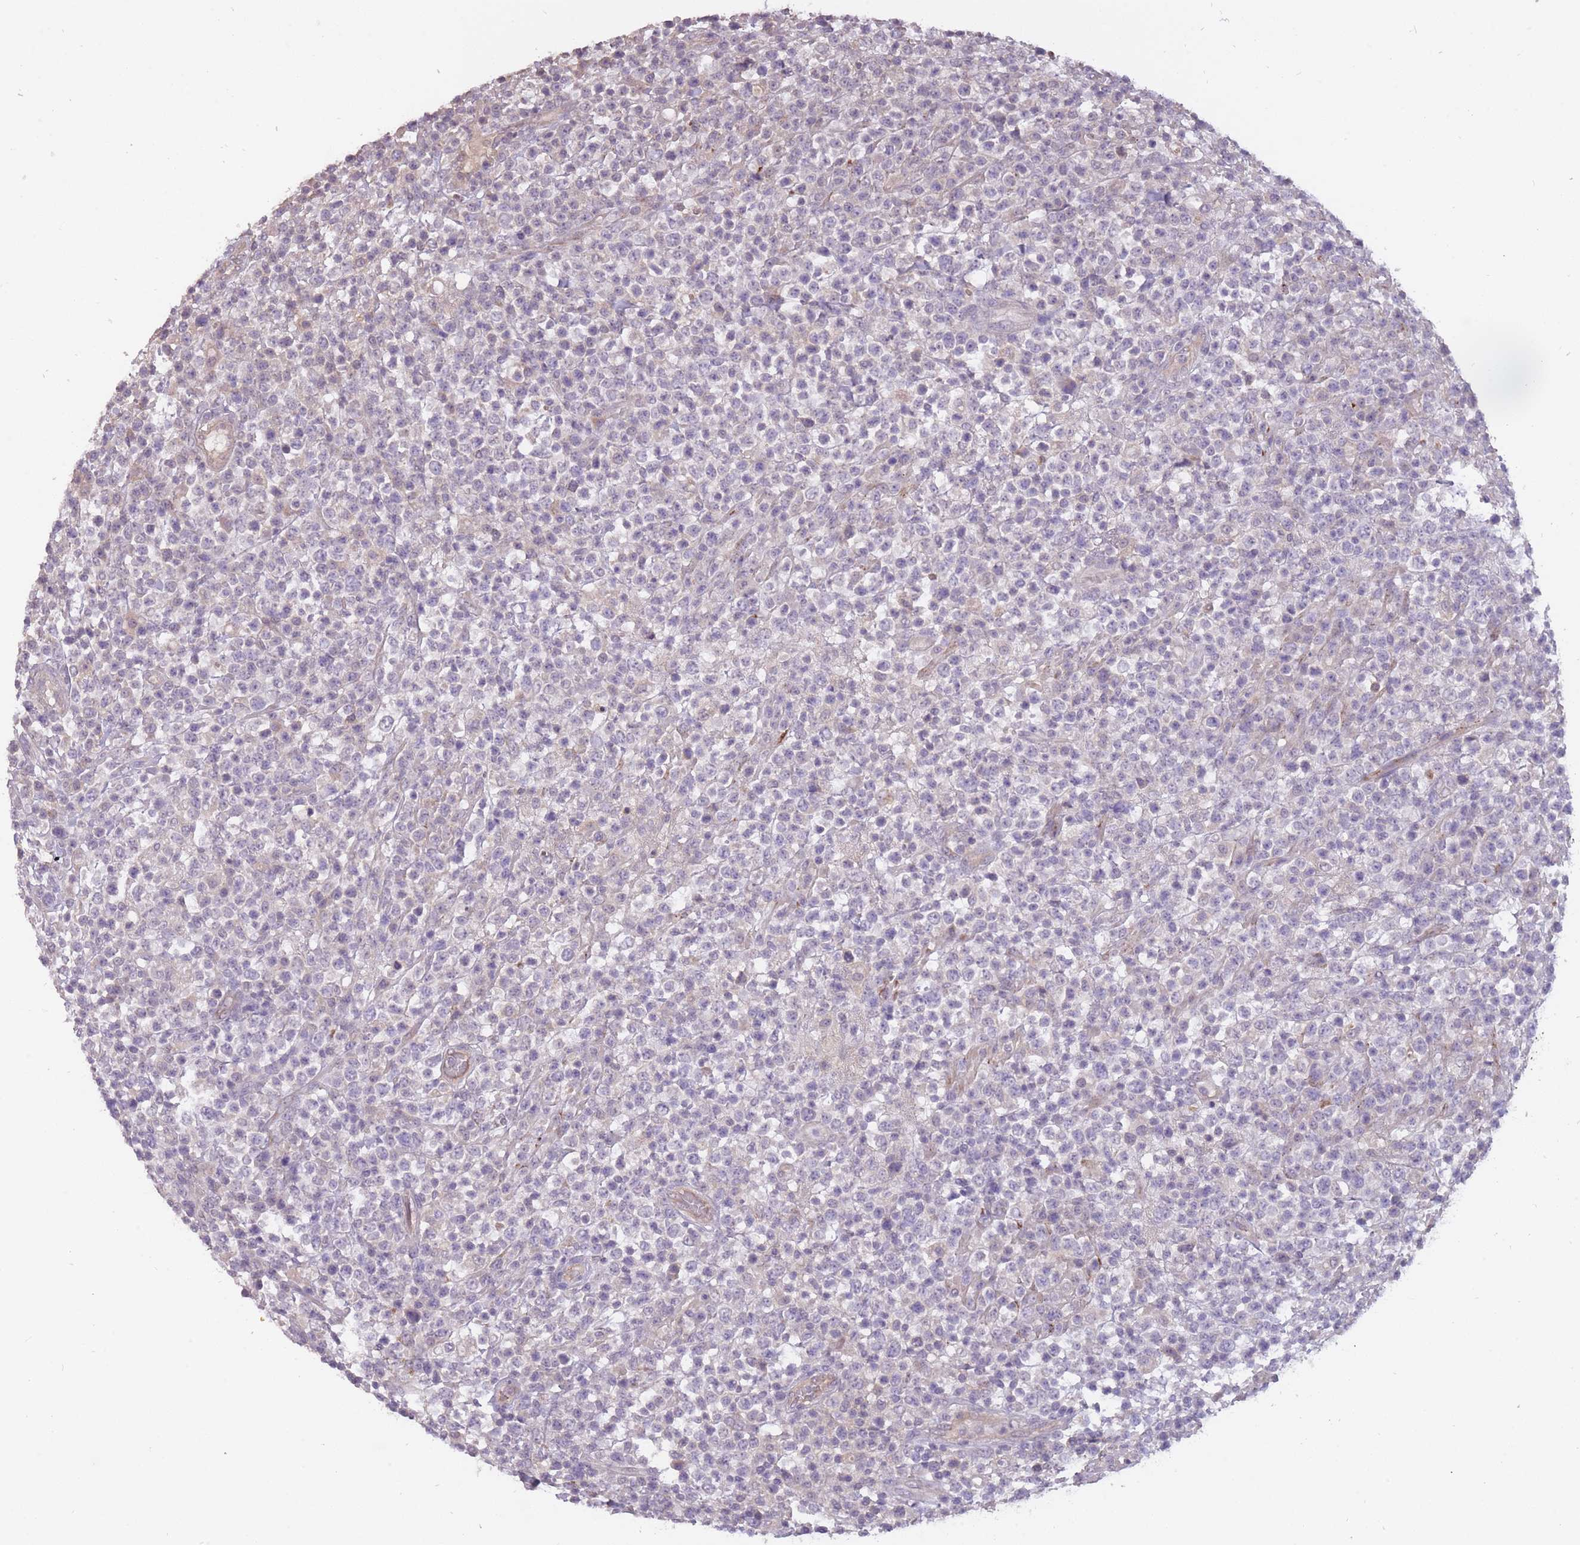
{"staining": {"intensity": "negative", "quantity": "none", "location": "none"}, "tissue": "lymphoma", "cell_type": "Tumor cells", "image_type": "cancer", "snomed": [{"axis": "morphology", "description": "Malignant lymphoma, non-Hodgkin's type, High grade"}, {"axis": "topography", "description": "Colon"}], "caption": "The immunohistochemistry histopathology image has no significant positivity in tumor cells of malignant lymphoma, non-Hodgkin's type (high-grade) tissue. The staining is performed using DAB brown chromogen with nuclei counter-stained in using hematoxylin.", "gene": "LRATD2", "patient": {"sex": "female", "age": 53}}